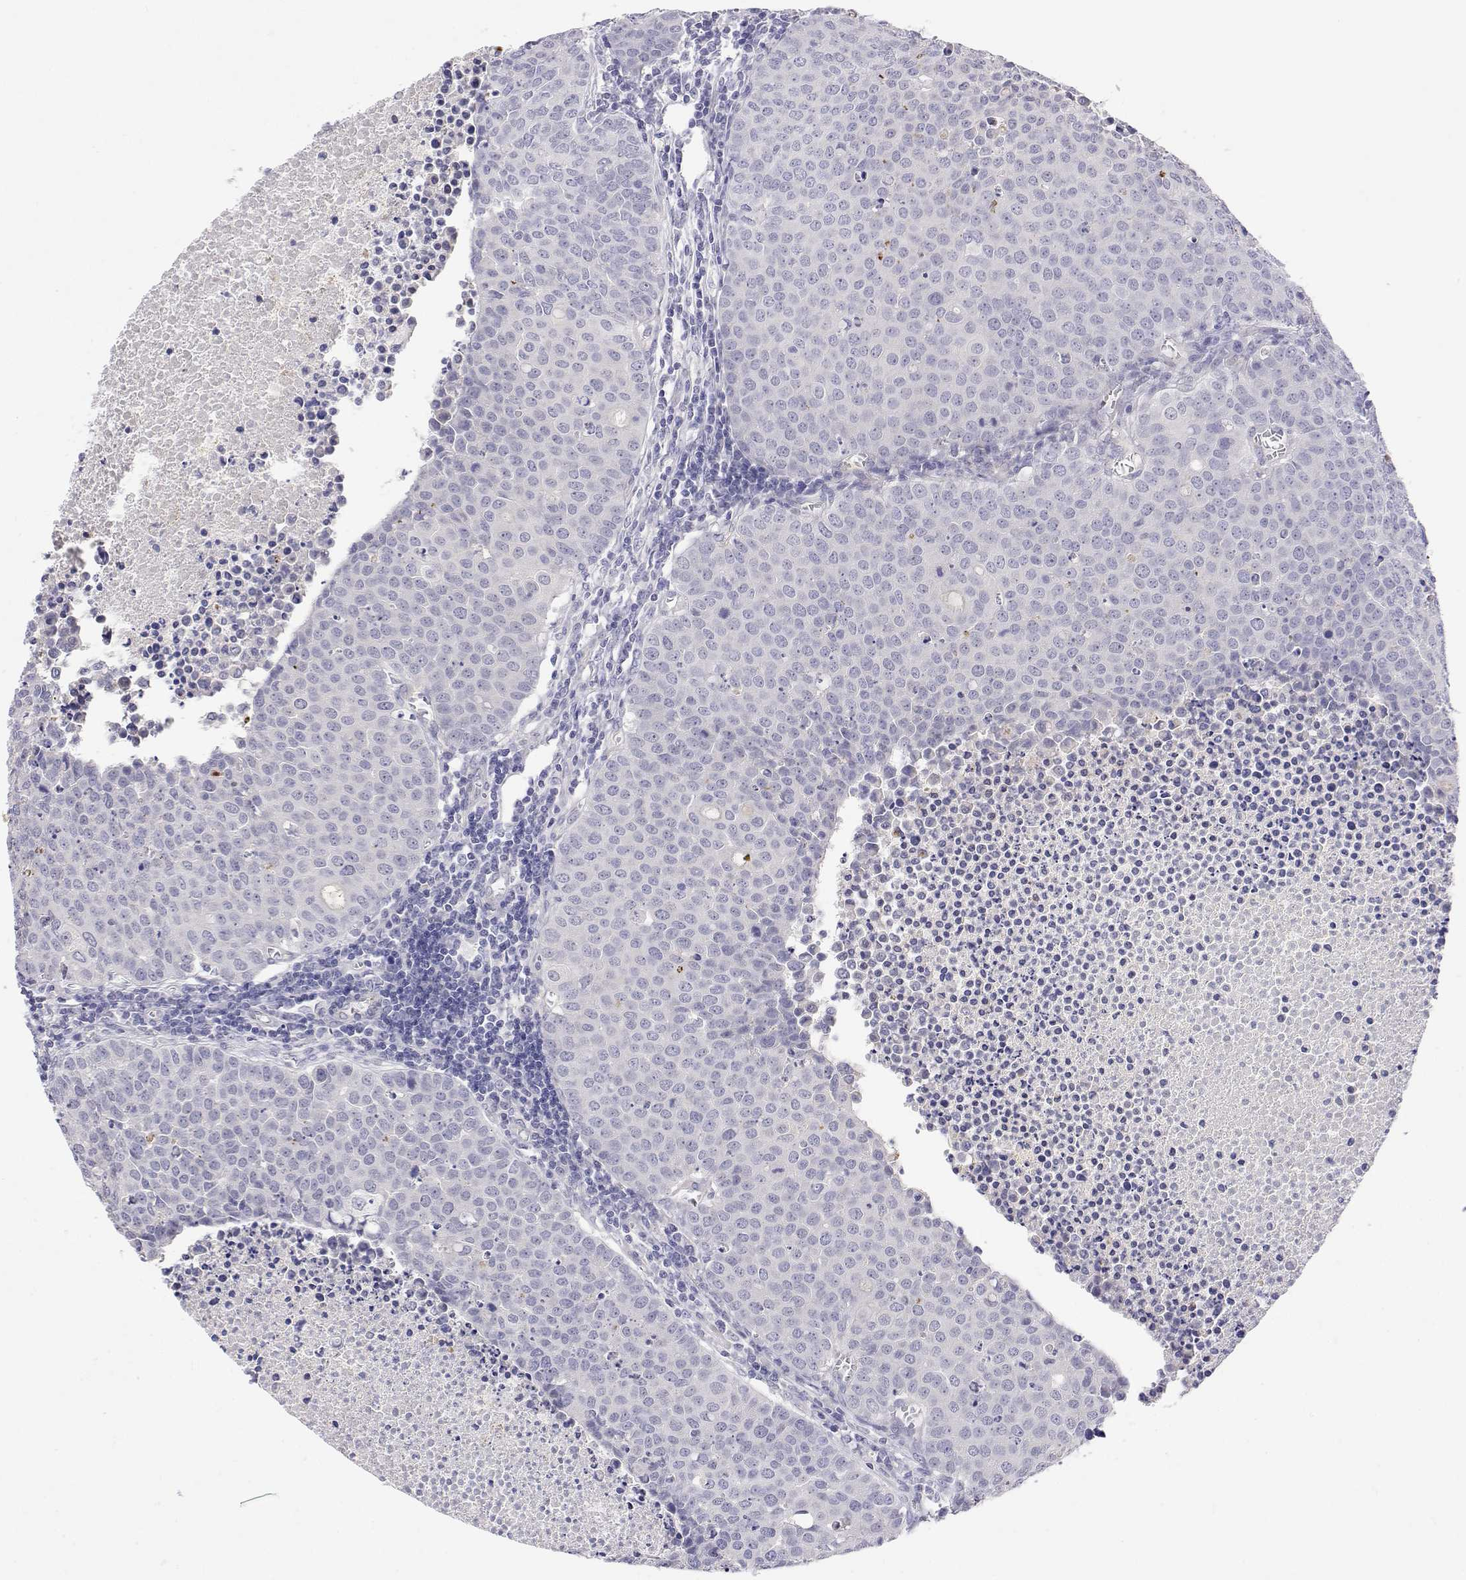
{"staining": {"intensity": "negative", "quantity": "none", "location": "none"}, "tissue": "carcinoid", "cell_type": "Tumor cells", "image_type": "cancer", "snomed": [{"axis": "morphology", "description": "Carcinoid, malignant, NOS"}, {"axis": "topography", "description": "Colon"}], "caption": "Tumor cells show no significant positivity in carcinoid.", "gene": "GGACT", "patient": {"sex": "male", "age": 81}}